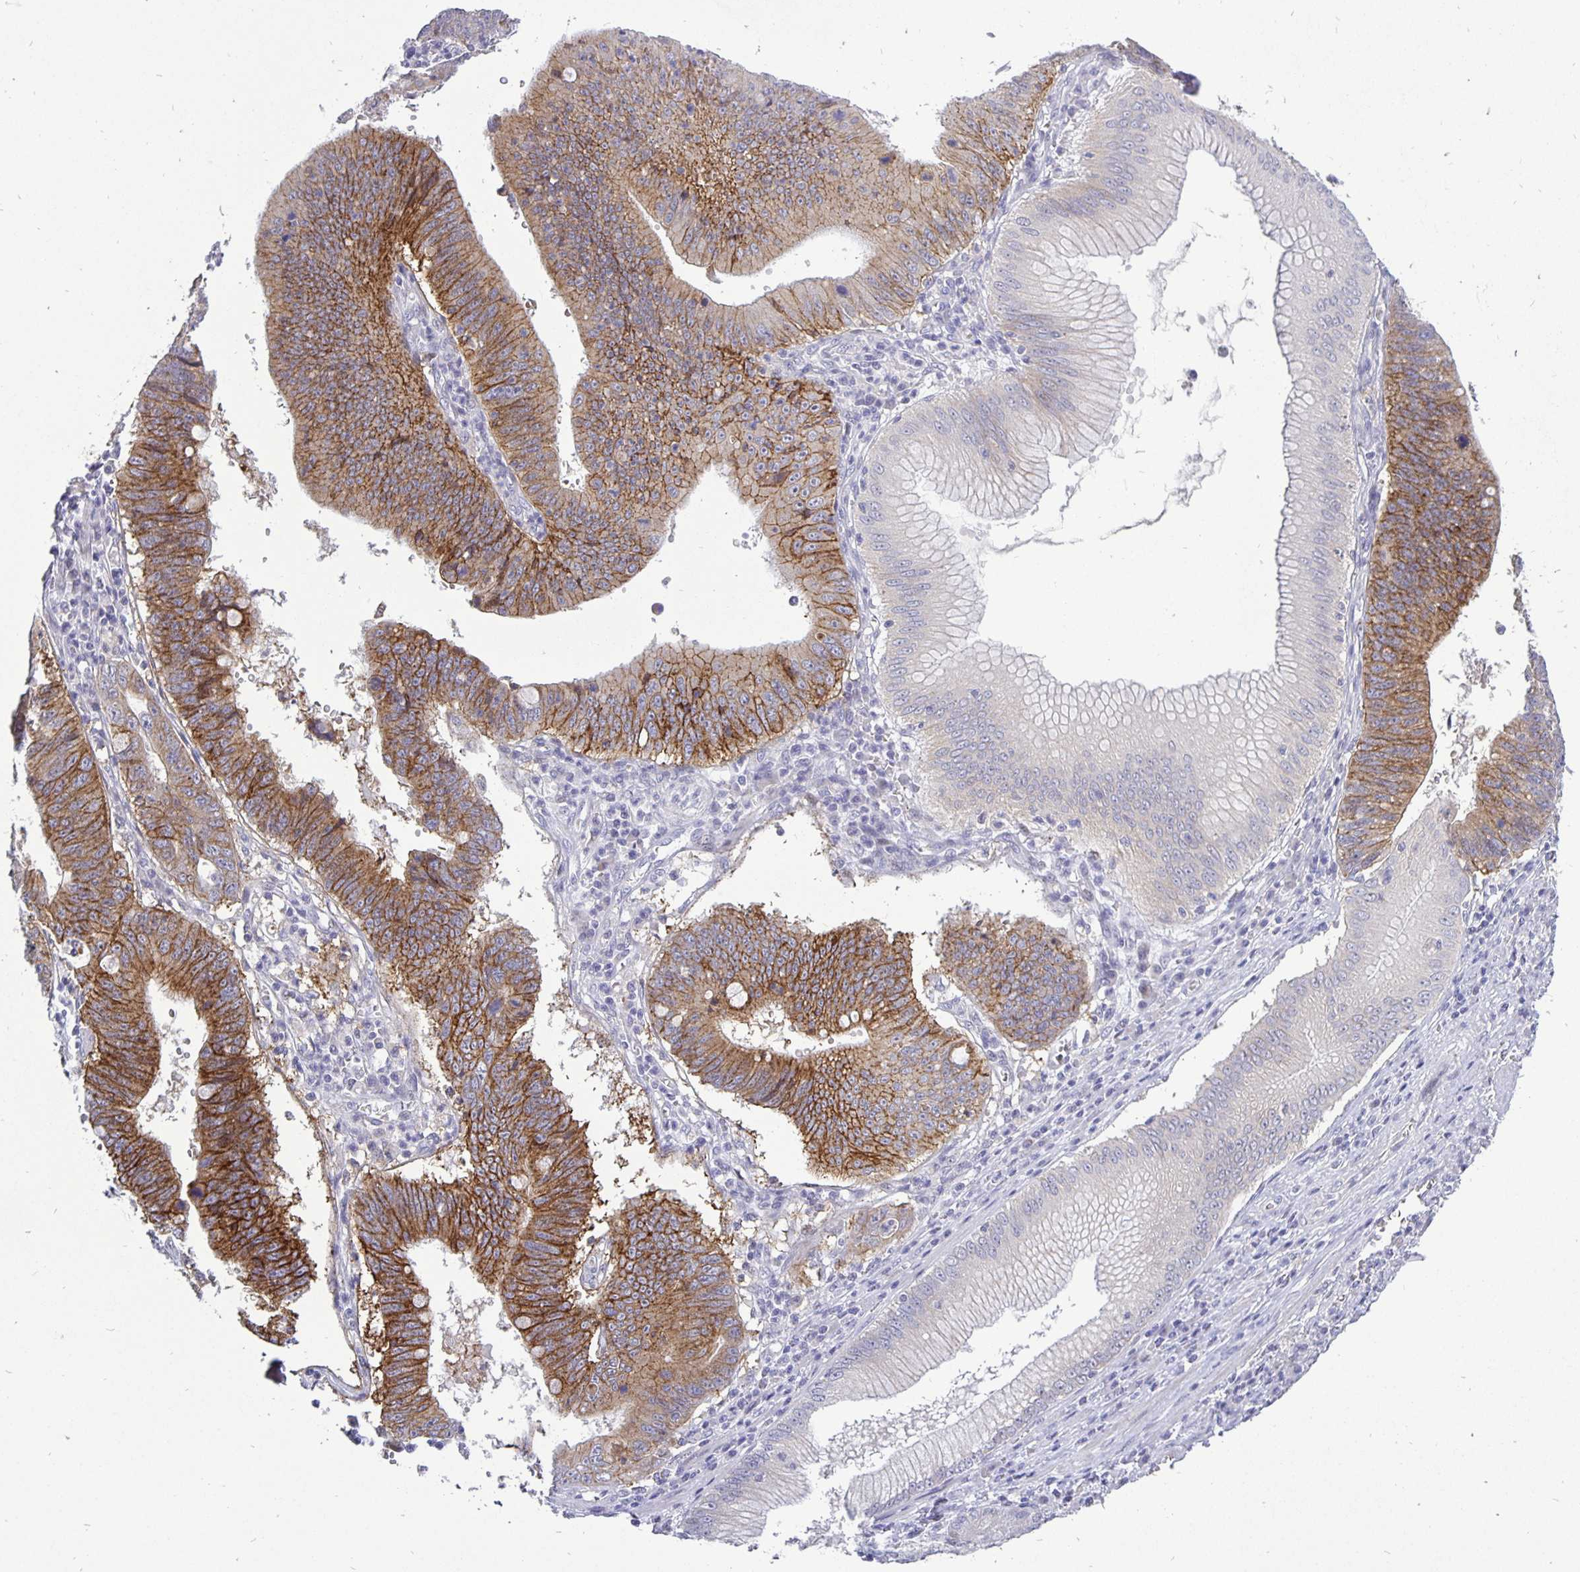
{"staining": {"intensity": "moderate", "quantity": "25%-75%", "location": "cytoplasmic/membranous"}, "tissue": "stomach cancer", "cell_type": "Tumor cells", "image_type": "cancer", "snomed": [{"axis": "morphology", "description": "Adenocarcinoma, NOS"}, {"axis": "topography", "description": "Stomach"}], "caption": "Adenocarcinoma (stomach) tissue demonstrates moderate cytoplasmic/membranous staining in approximately 25%-75% of tumor cells (Brightfield microscopy of DAB IHC at high magnification).", "gene": "ERBB2", "patient": {"sex": "male", "age": 59}}